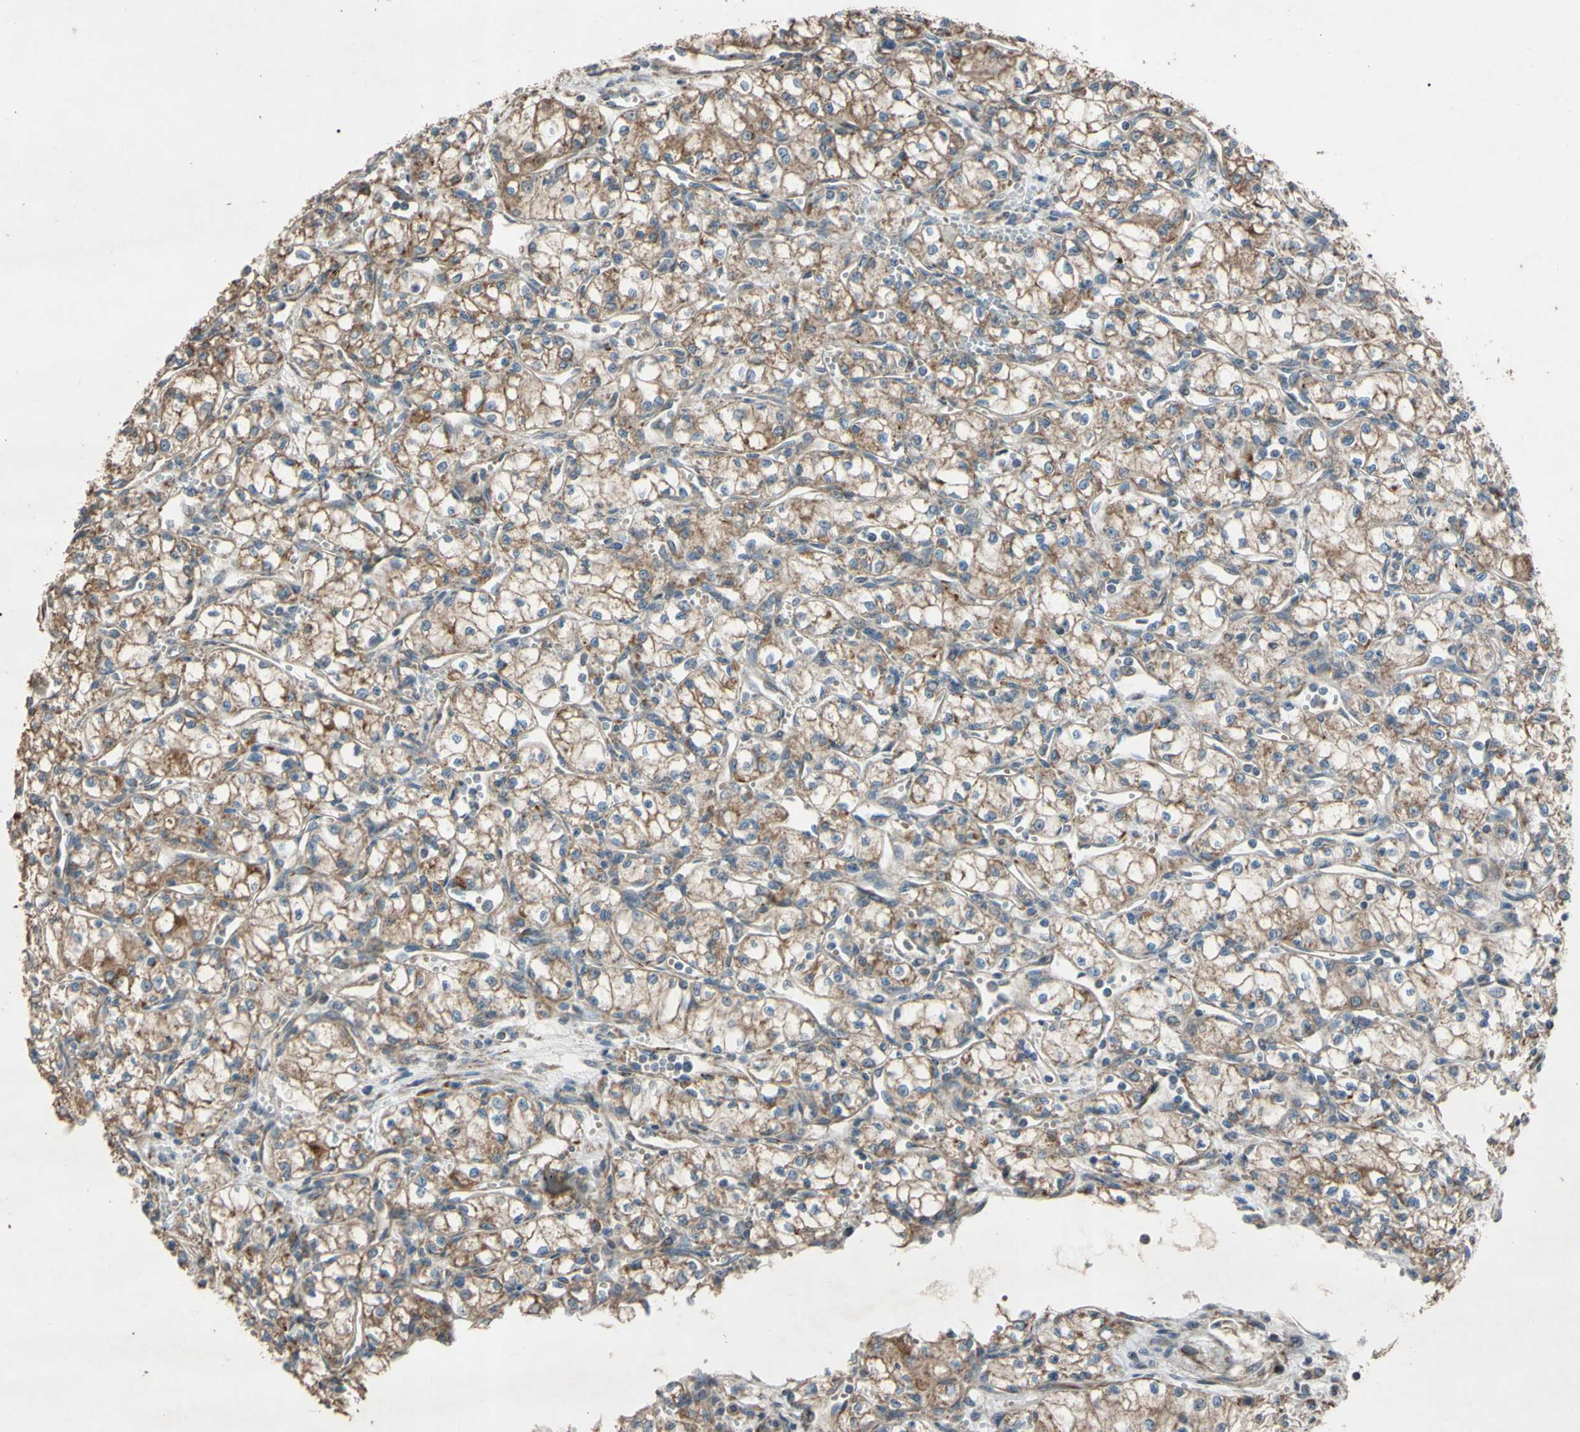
{"staining": {"intensity": "moderate", "quantity": ">75%", "location": "cytoplasmic/membranous"}, "tissue": "renal cancer", "cell_type": "Tumor cells", "image_type": "cancer", "snomed": [{"axis": "morphology", "description": "Normal tissue, NOS"}, {"axis": "morphology", "description": "Adenocarcinoma, NOS"}, {"axis": "topography", "description": "Kidney"}], "caption": "Immunohistochemistry (IHC) (DAB) staining of adenocarcinoma (renal) displays moderate cytoplasmic/membranous protein staining in approximately >75% of tumor cells.", "gene": "ACOT8", "patient": {"sex": "male", "age": 59}}